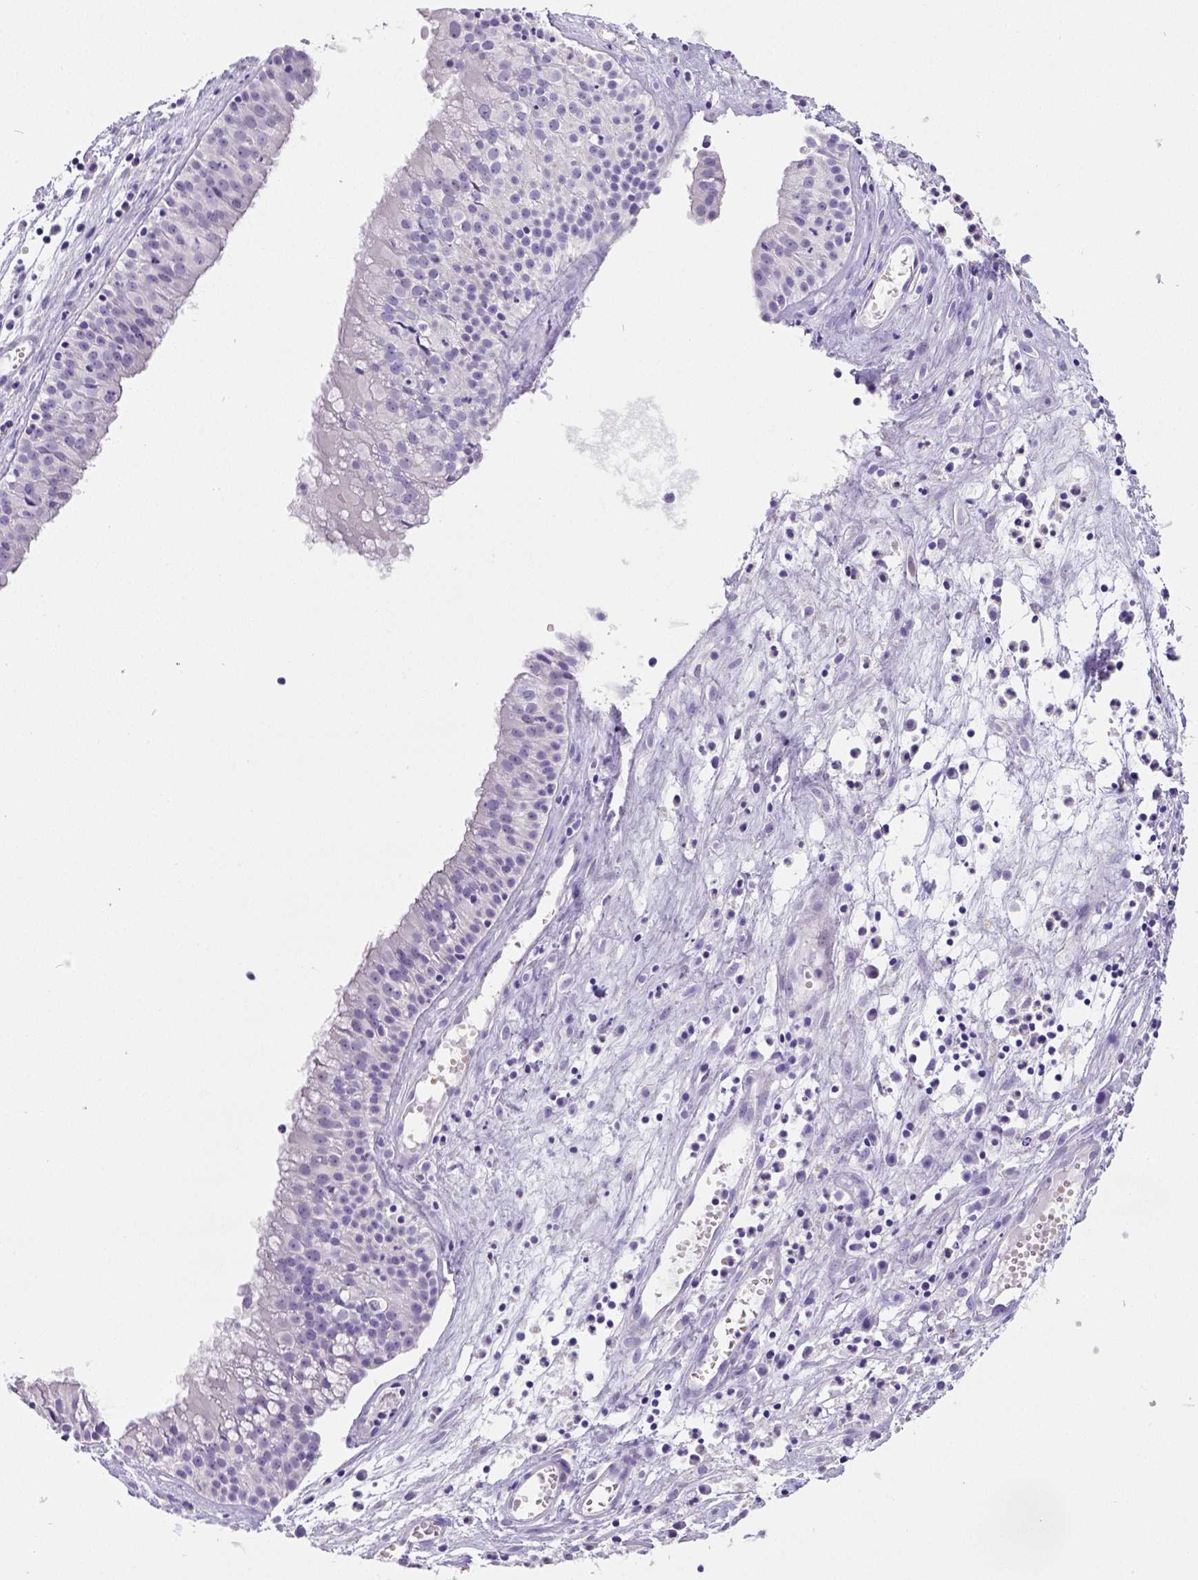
{"staining": {"intensity": "negative", "quantity": "none", "location": "none"}, "tissue": "nasopharynx", "cell_type": "Respiratory epithelial cells", "image_type": "normal", "snomed": [{"axis": "morphology", "description": "Normal tissue, NOS"}, {"axis": "topography", "description": "Nasopharynx"}], "caption": "Immunohistochemistry micrograph of benign nasopharynx: human nasopharynx stained with DAB (3,3'-diaminobenzidine) reveals no significant protein expression in respiratory epithelial cells. Brightfield microscopy of immunohistochemistry stained with DAB (3,3'-diaminobenzidine) (brown) and hematoxylin (blue), captured at high magnification.", "gene": "SATB2", "patient": {"sex": "male", "age": 31}}